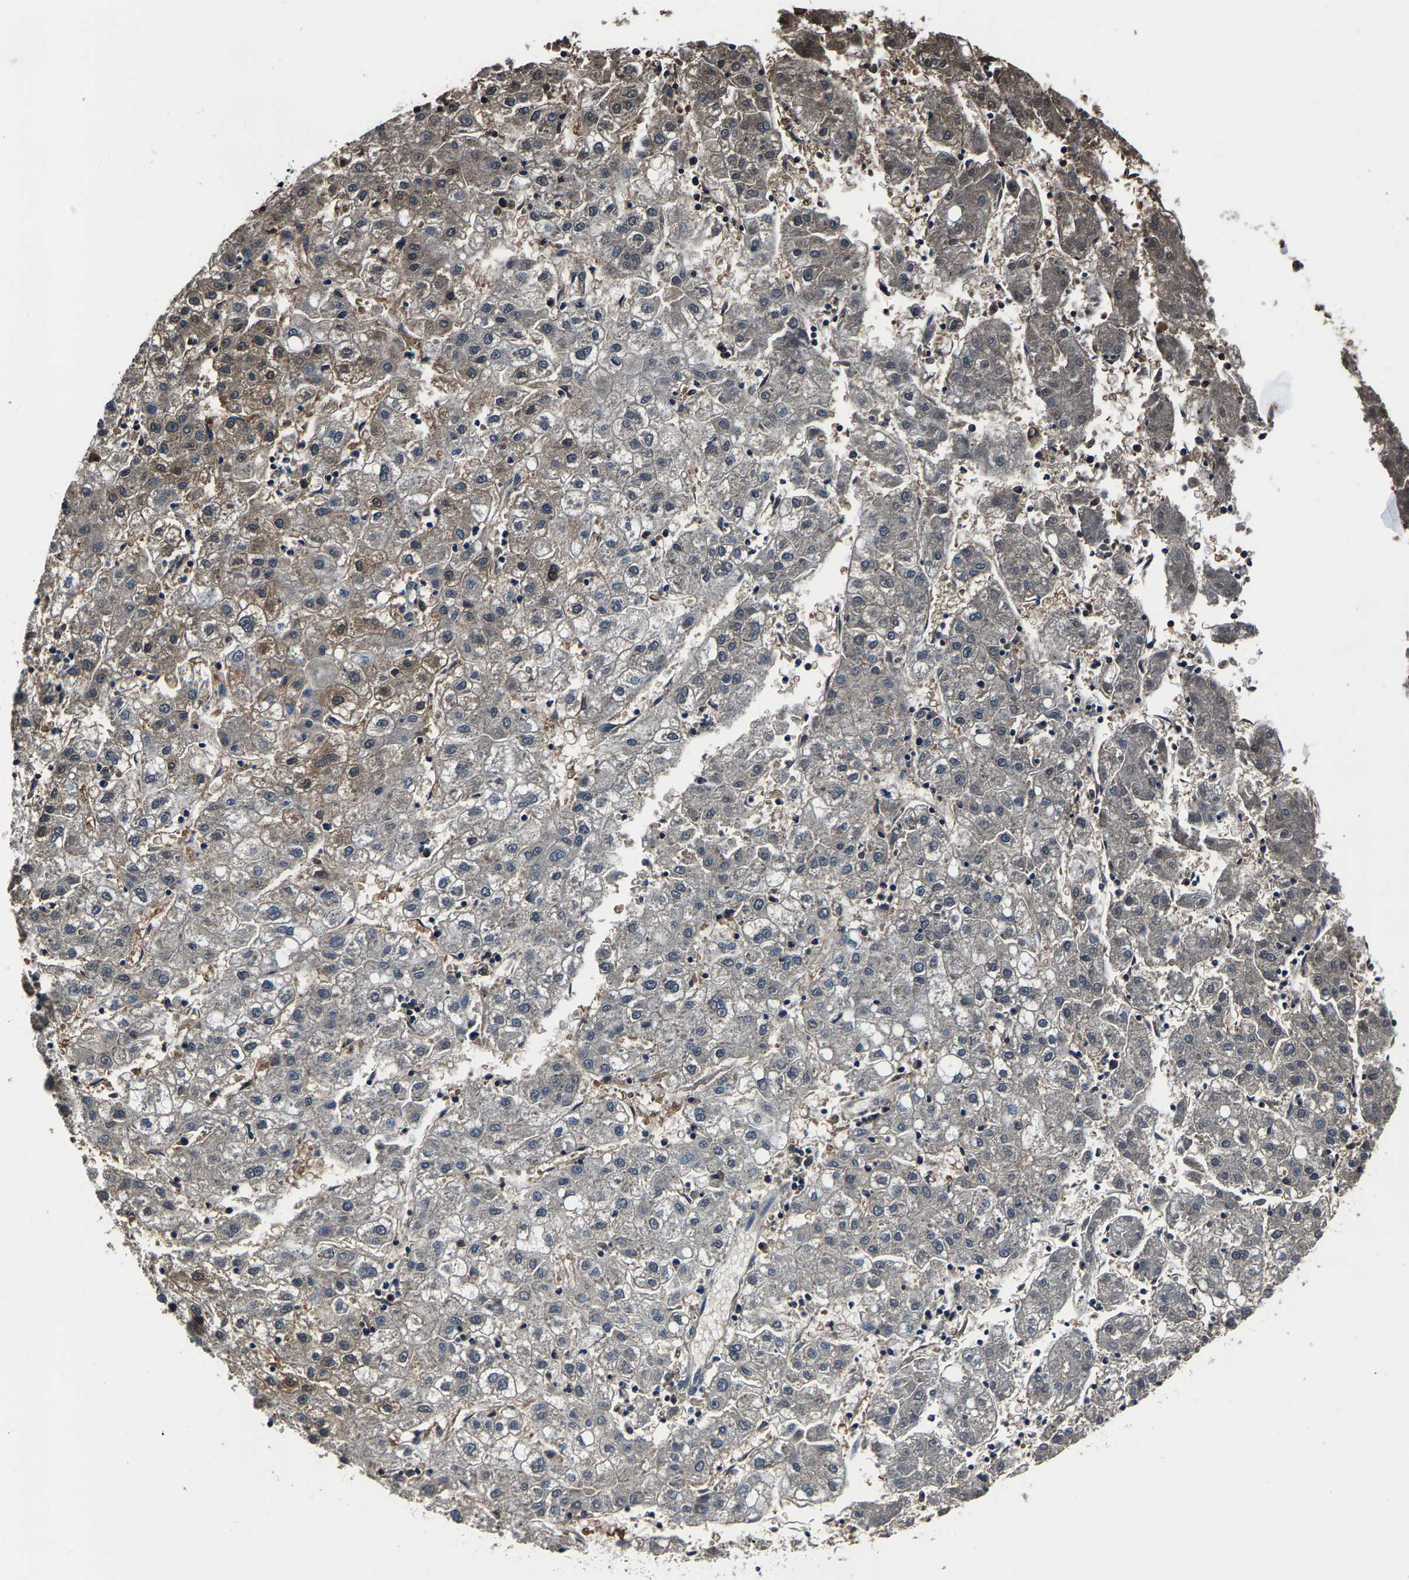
{"staining": {"intensity": "weak", "quantity": "<25%", "location": "cytoplasmic/membranous"}, "tissue": "liver cancer", "cell_type": "Tumor cells", "image_type": "cancer", "snomed": [{"axis": "morphology", "description": "Carcinoma, Hepatocellular, NOS"}, {"axis": "topography", "description": "Liver"}], "caption": "Liver cancer was stained to show a protein in brown. There is no significant expression in tumor cells.", "gene": "ALDOB", "patient": {"sex": "male", "age": 72}}